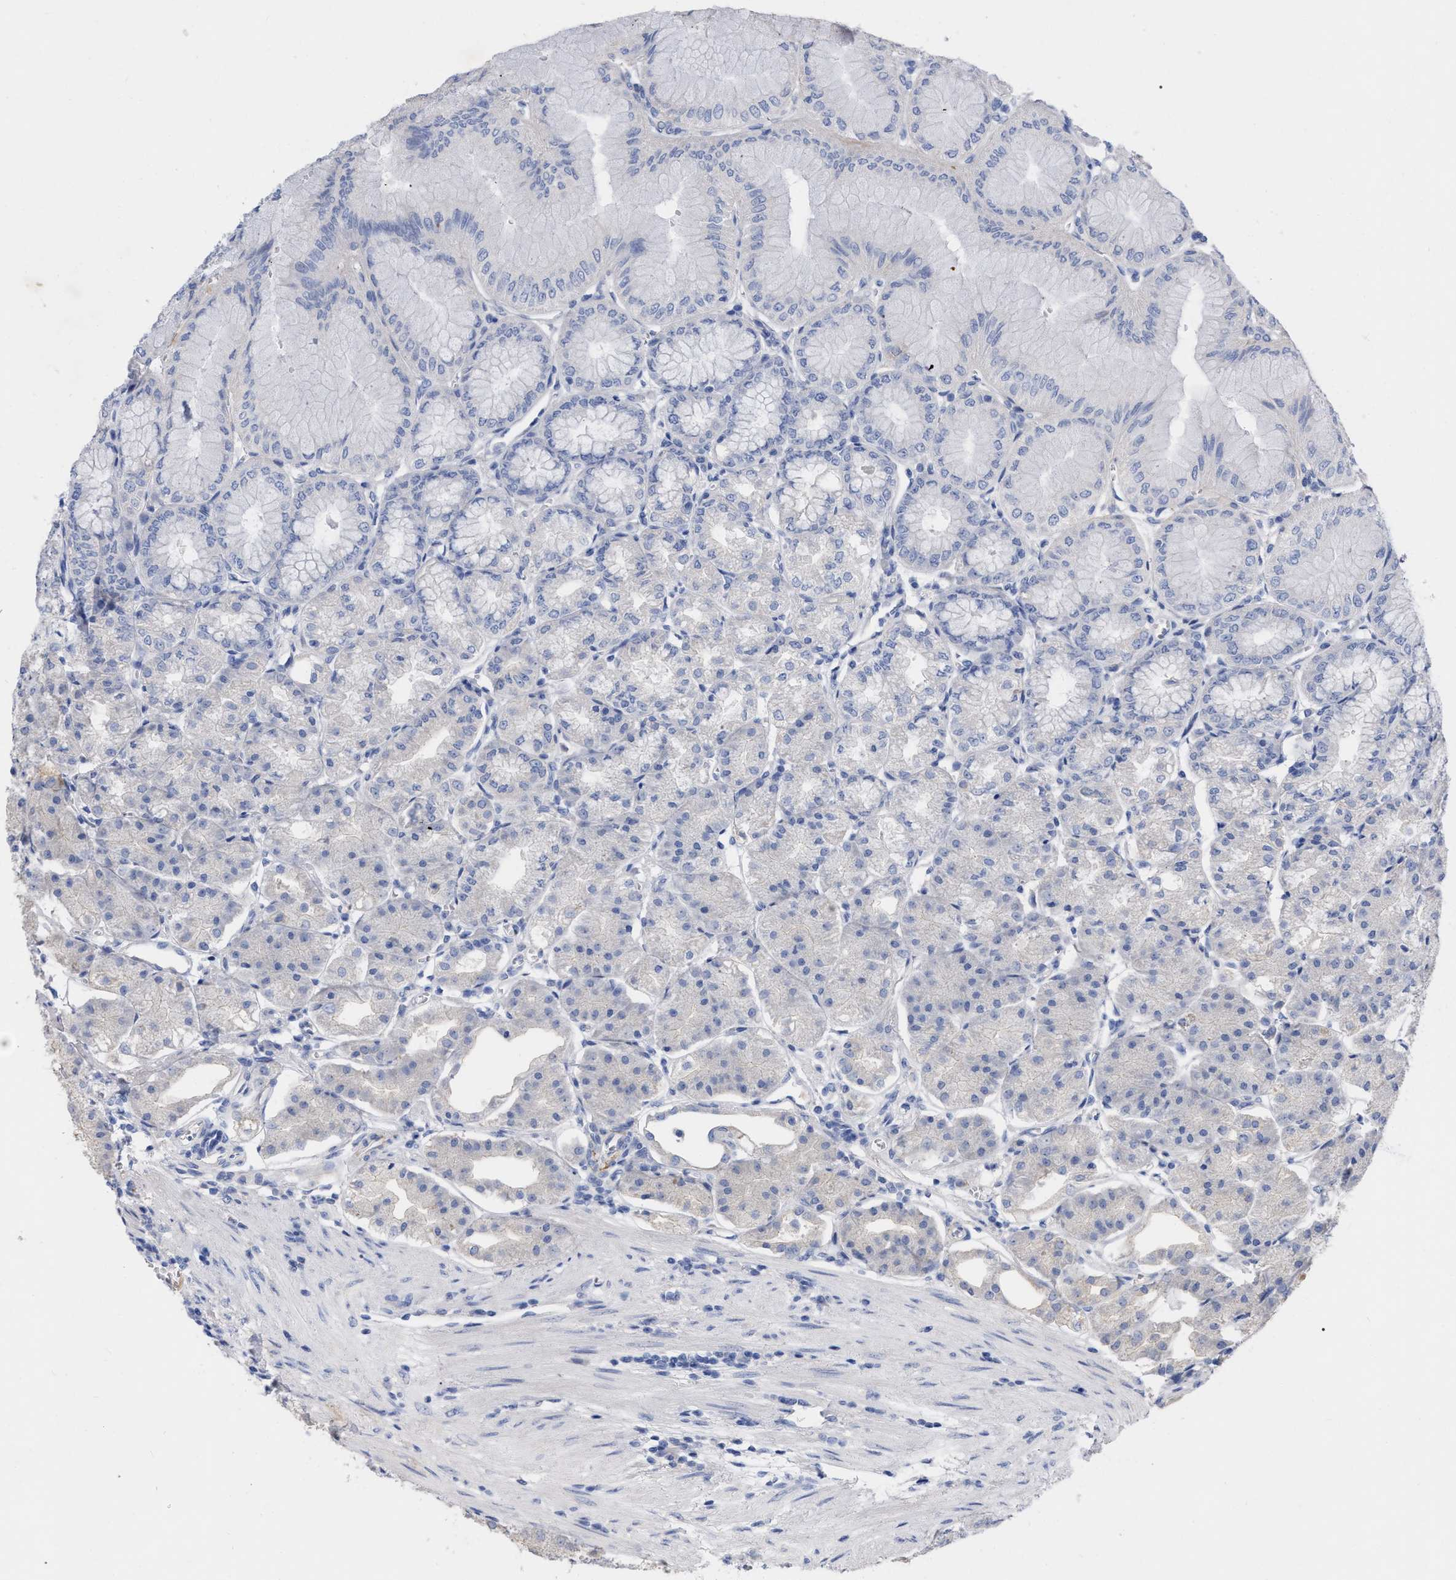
{"staining": {"intensity": "negative", "quantity": "none", "location": "none"}, "tissue": "stomach", "cell_type": "Glandular cells", "image_type": "normal", "snomed": [{"axis": "morphology", "description": "Normal tissue, NOS"}, {"axis": "topography", "description": "Stomach, lower"}], "caption": "Human stomach stained for a protein using immunohistochemistry reveals no staining in glandular cells.", "gene": "HAPLN1", "patient": {"sex": "male", "age": 71}}